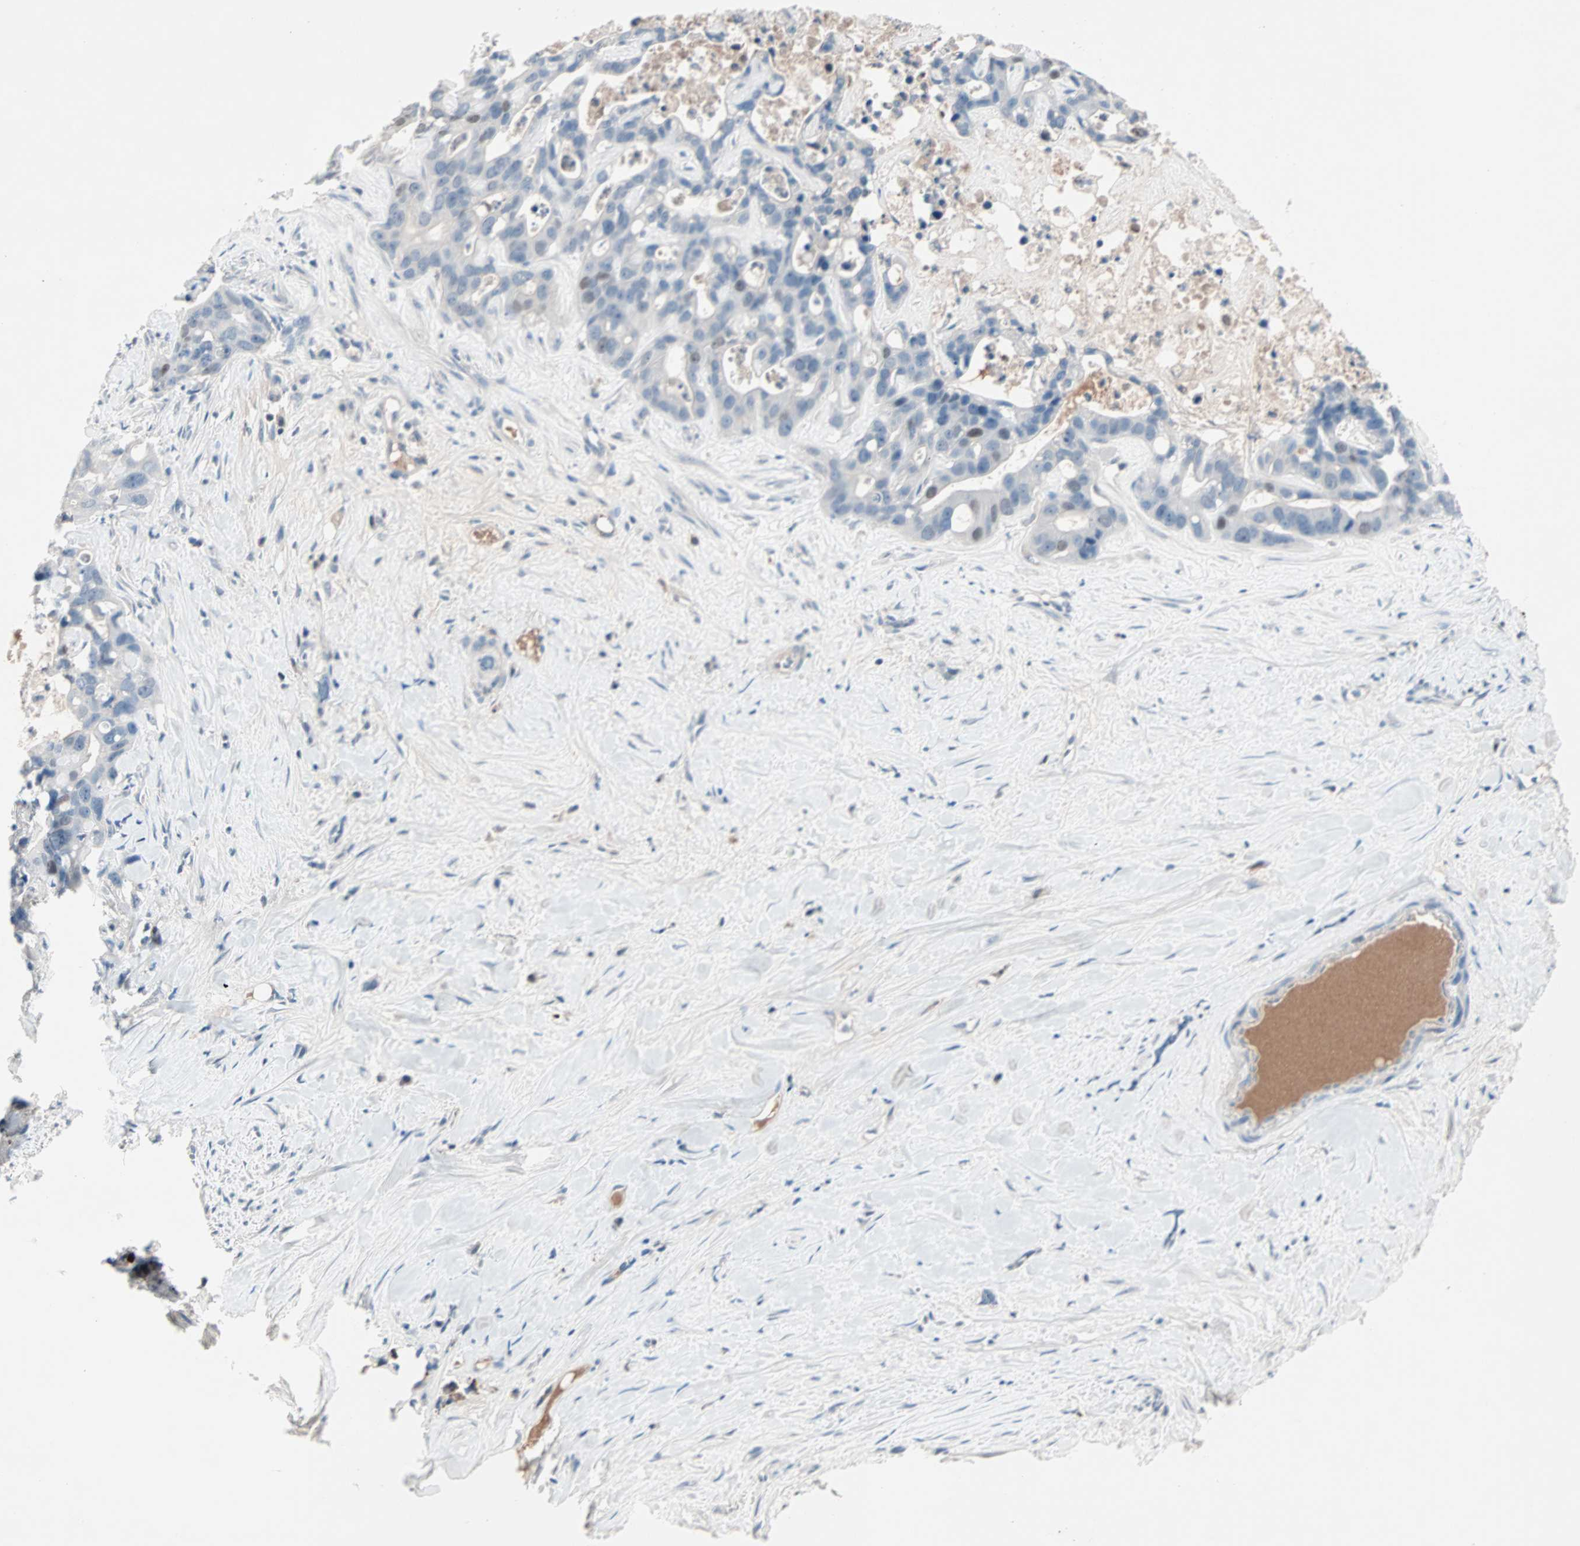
{"staining": {"intensity": "negative", "quantity": "none", "location": "none"}, "tissue": "liver cancer", "cell_type": "Tumor cells", "image_type": "cancer", "snomed": [{"axis": "morphology", "description": "Cholangiocarcinoma"}, {"axis": "topography", "description": "Liver"}], "caption": "The micrograph exhibits no staining of tumor cells in liver cholangiocarcinoma.", "gene": "CCNE2", "patient": {"sex": "female", "age": 65}}